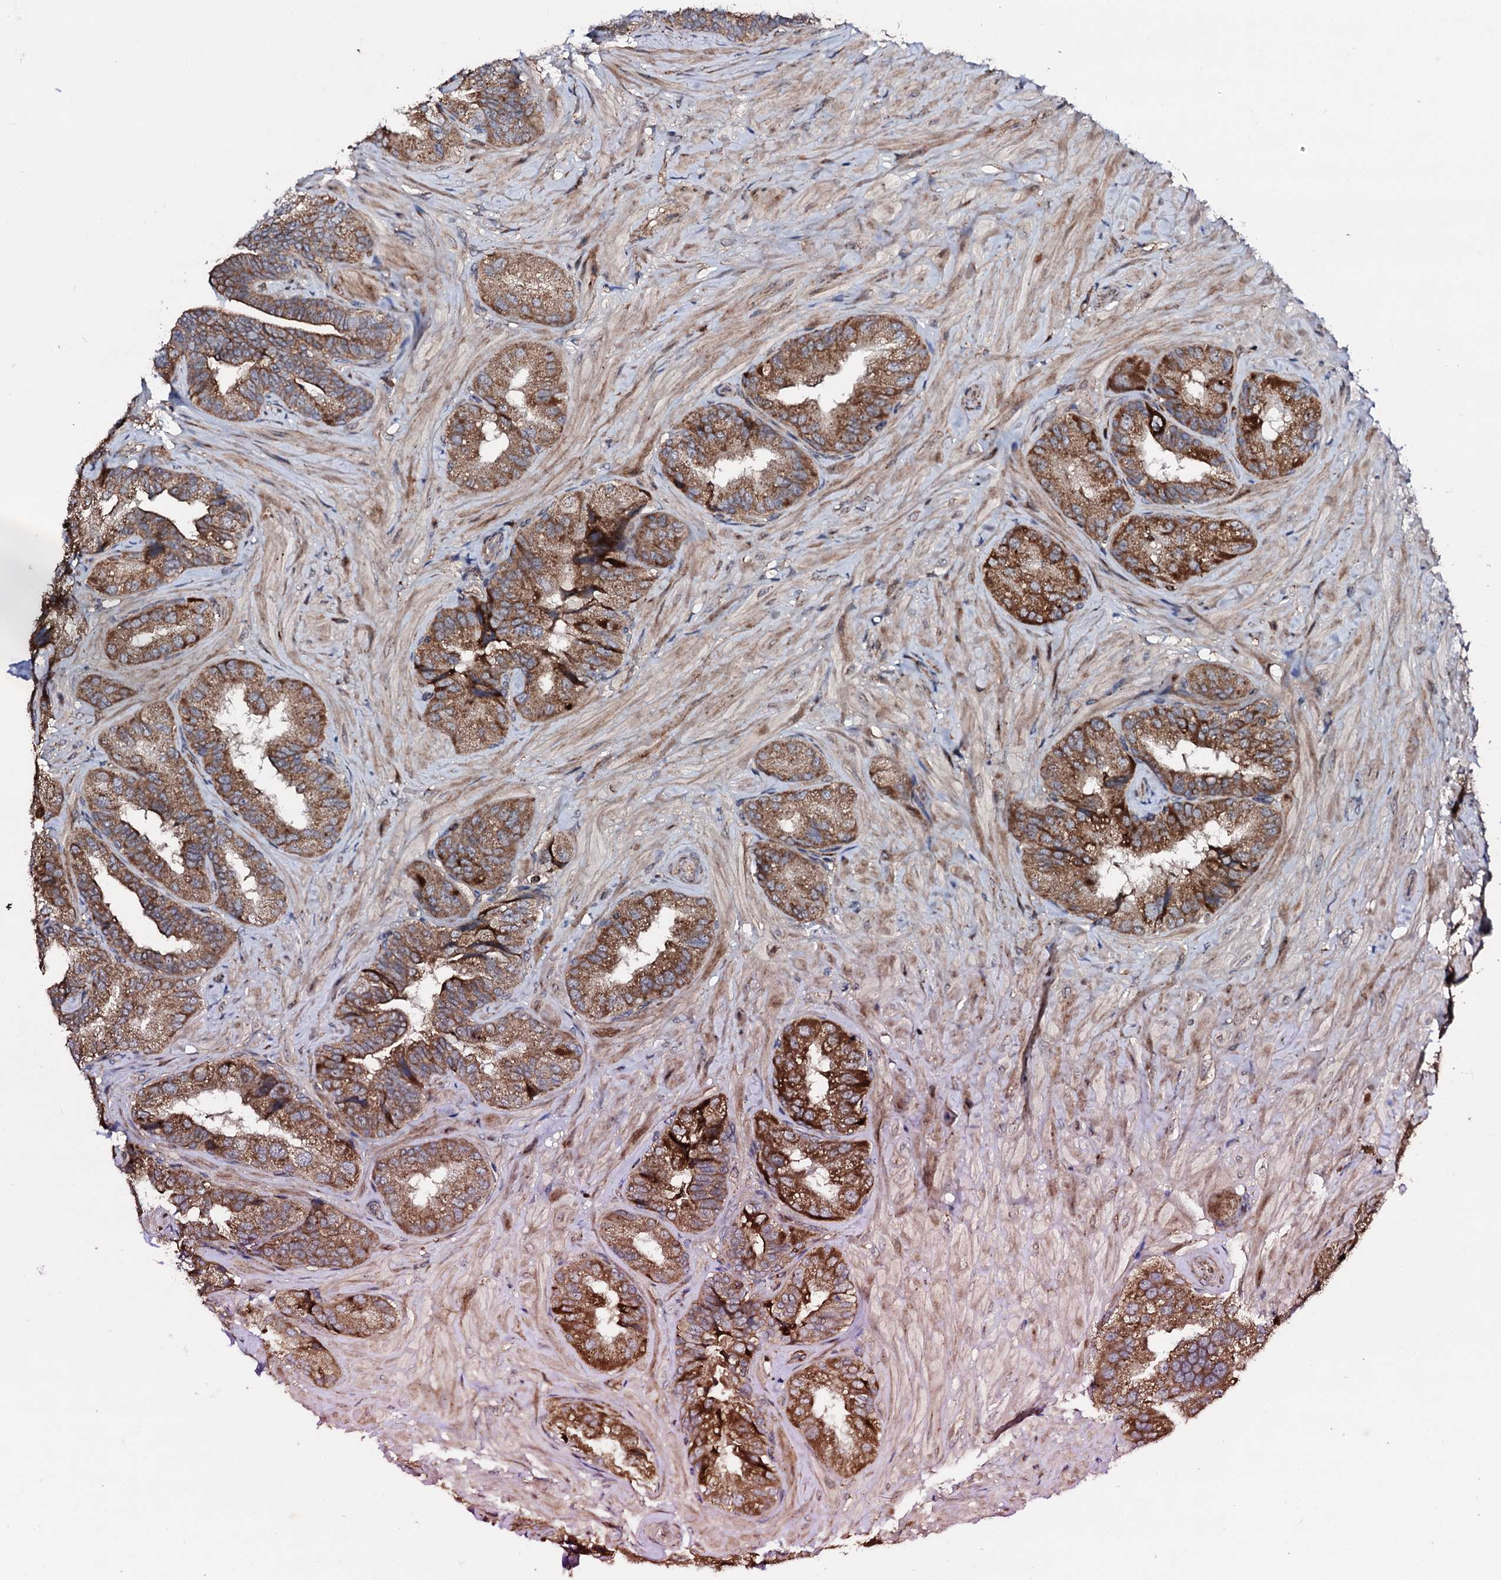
{"staining": {"intensity": "moderate", "quantity": ">75%", "location": "cytoplasmic/membranous"}, "tissue": "seminal vesicle", "cell_type": "Glandular cells", "image_type": "normal", "snomed": [{"axis": "morphology", "description": "Normal tissue, NOS"}, {"axis": "topography", "description": "Prostate and seminal vesicle, NOS"}, {"axis": "topography", "description": "Prostate"}, {"axis": "topography", "description": "Seminal veicle"}], "caption": "A brown stain shows moderate cytoplasmic/membranous staining of a protein in glandular cells of unremarkable seminal vesicle. (IHC, brightfield microscopy, high magnification).", "gene": "ENSG00000256591", "patient": {"sex": "male", "age": 67}}